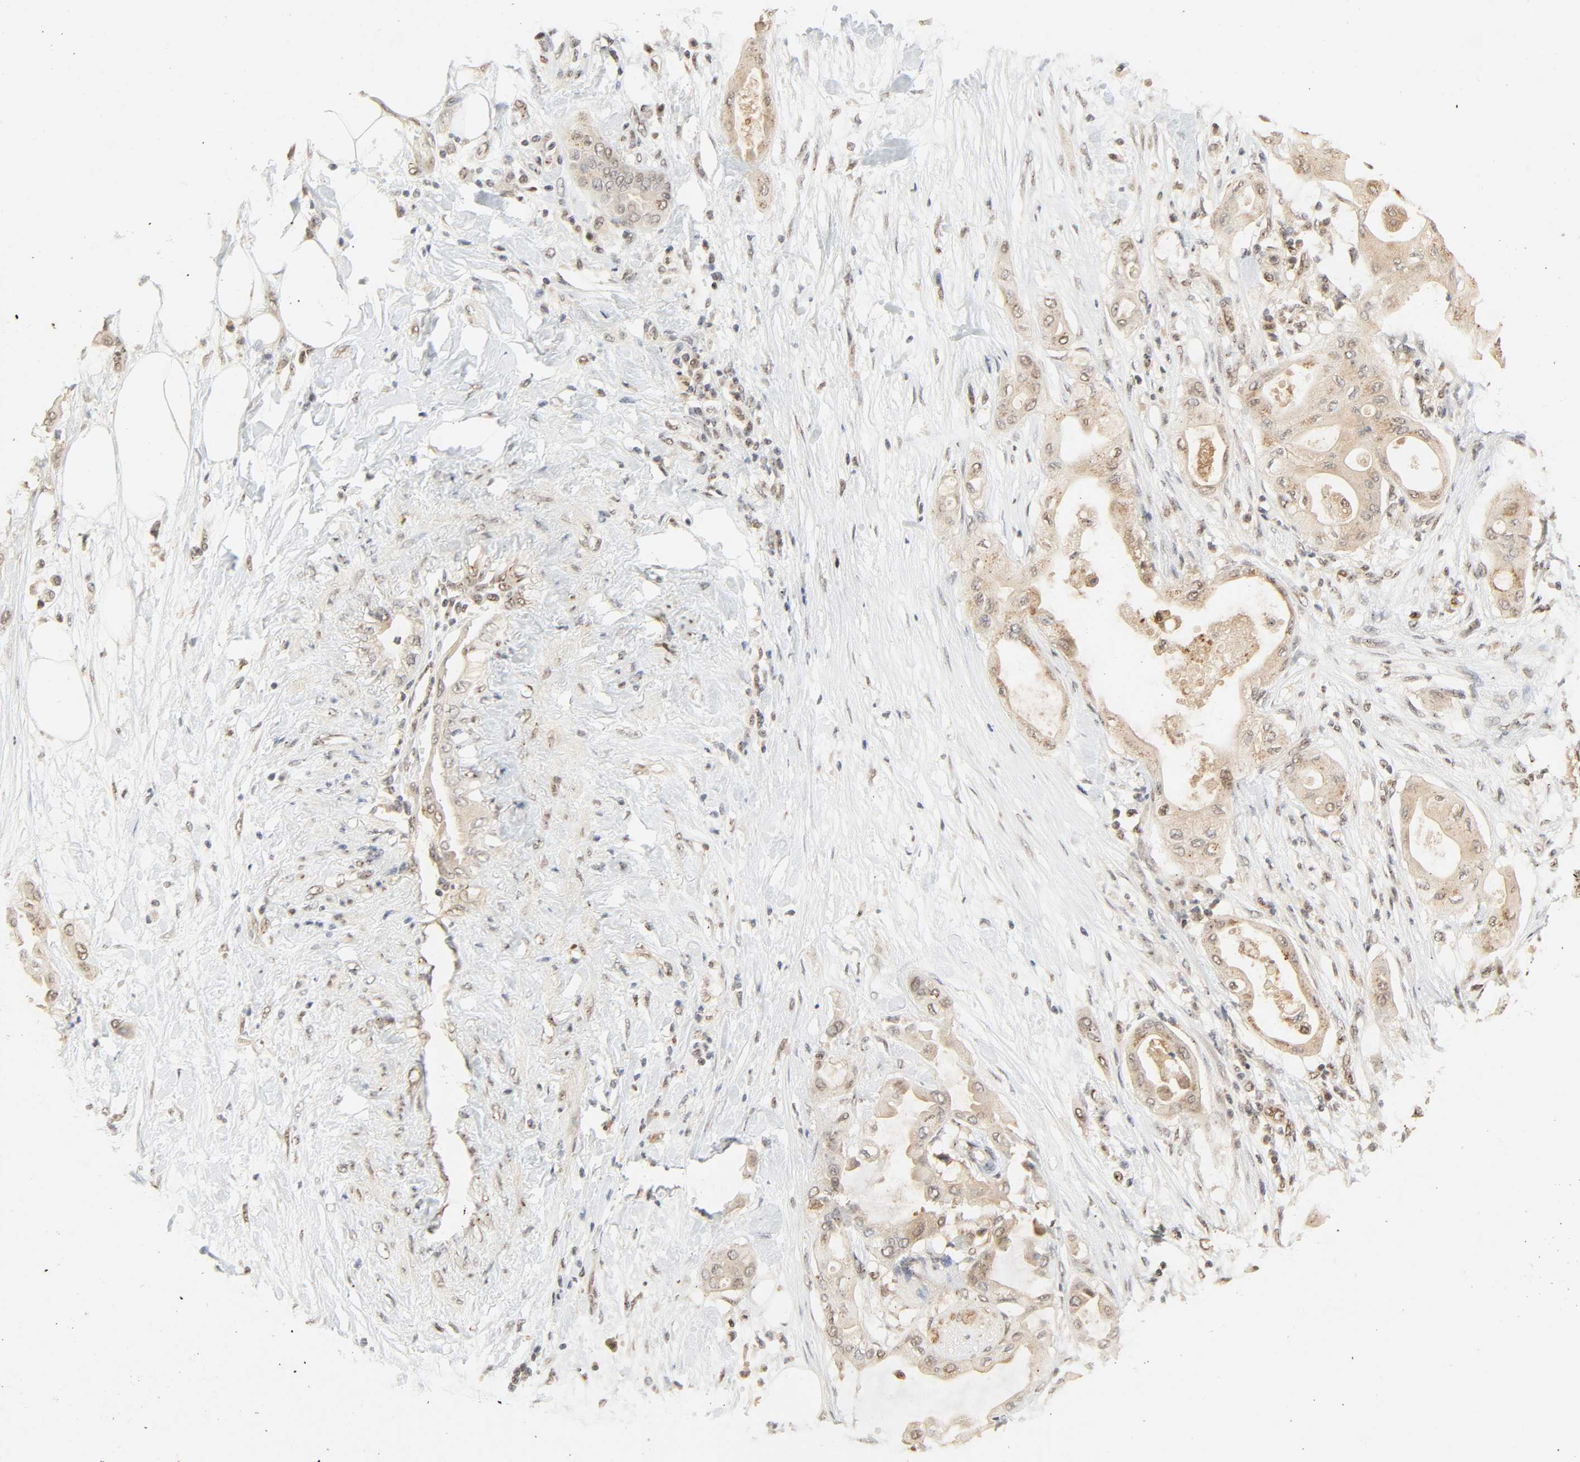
{"staining": {"intensity": "moderate", "quantity": "25%-75%", "location": "nuclear"}, "tissue": "pancreatic cancer", "cell_type": "Tumor cells", "image_type": "cancer", "snomed": [{"axis": "morphology", "description": "Adenocarcinoma, NOS"}, {"axis": "morphology", "description": "Adenocarcinoma, metastatic, NOS"}, {"axis": "topography", "description": "Lymph node"}, {"axis": "topography", "description": "Pancreas"}, {"axis": "topography", "description": "Duodenum"}], "caption": "This is a micrograph of immunohistochemistry (IHC) staining of pancreatic cancer, which shows moderate expression in the nuclear of tumor cells.", "gene": "UBC", "patient": {"sex": "female", "age": 64}}